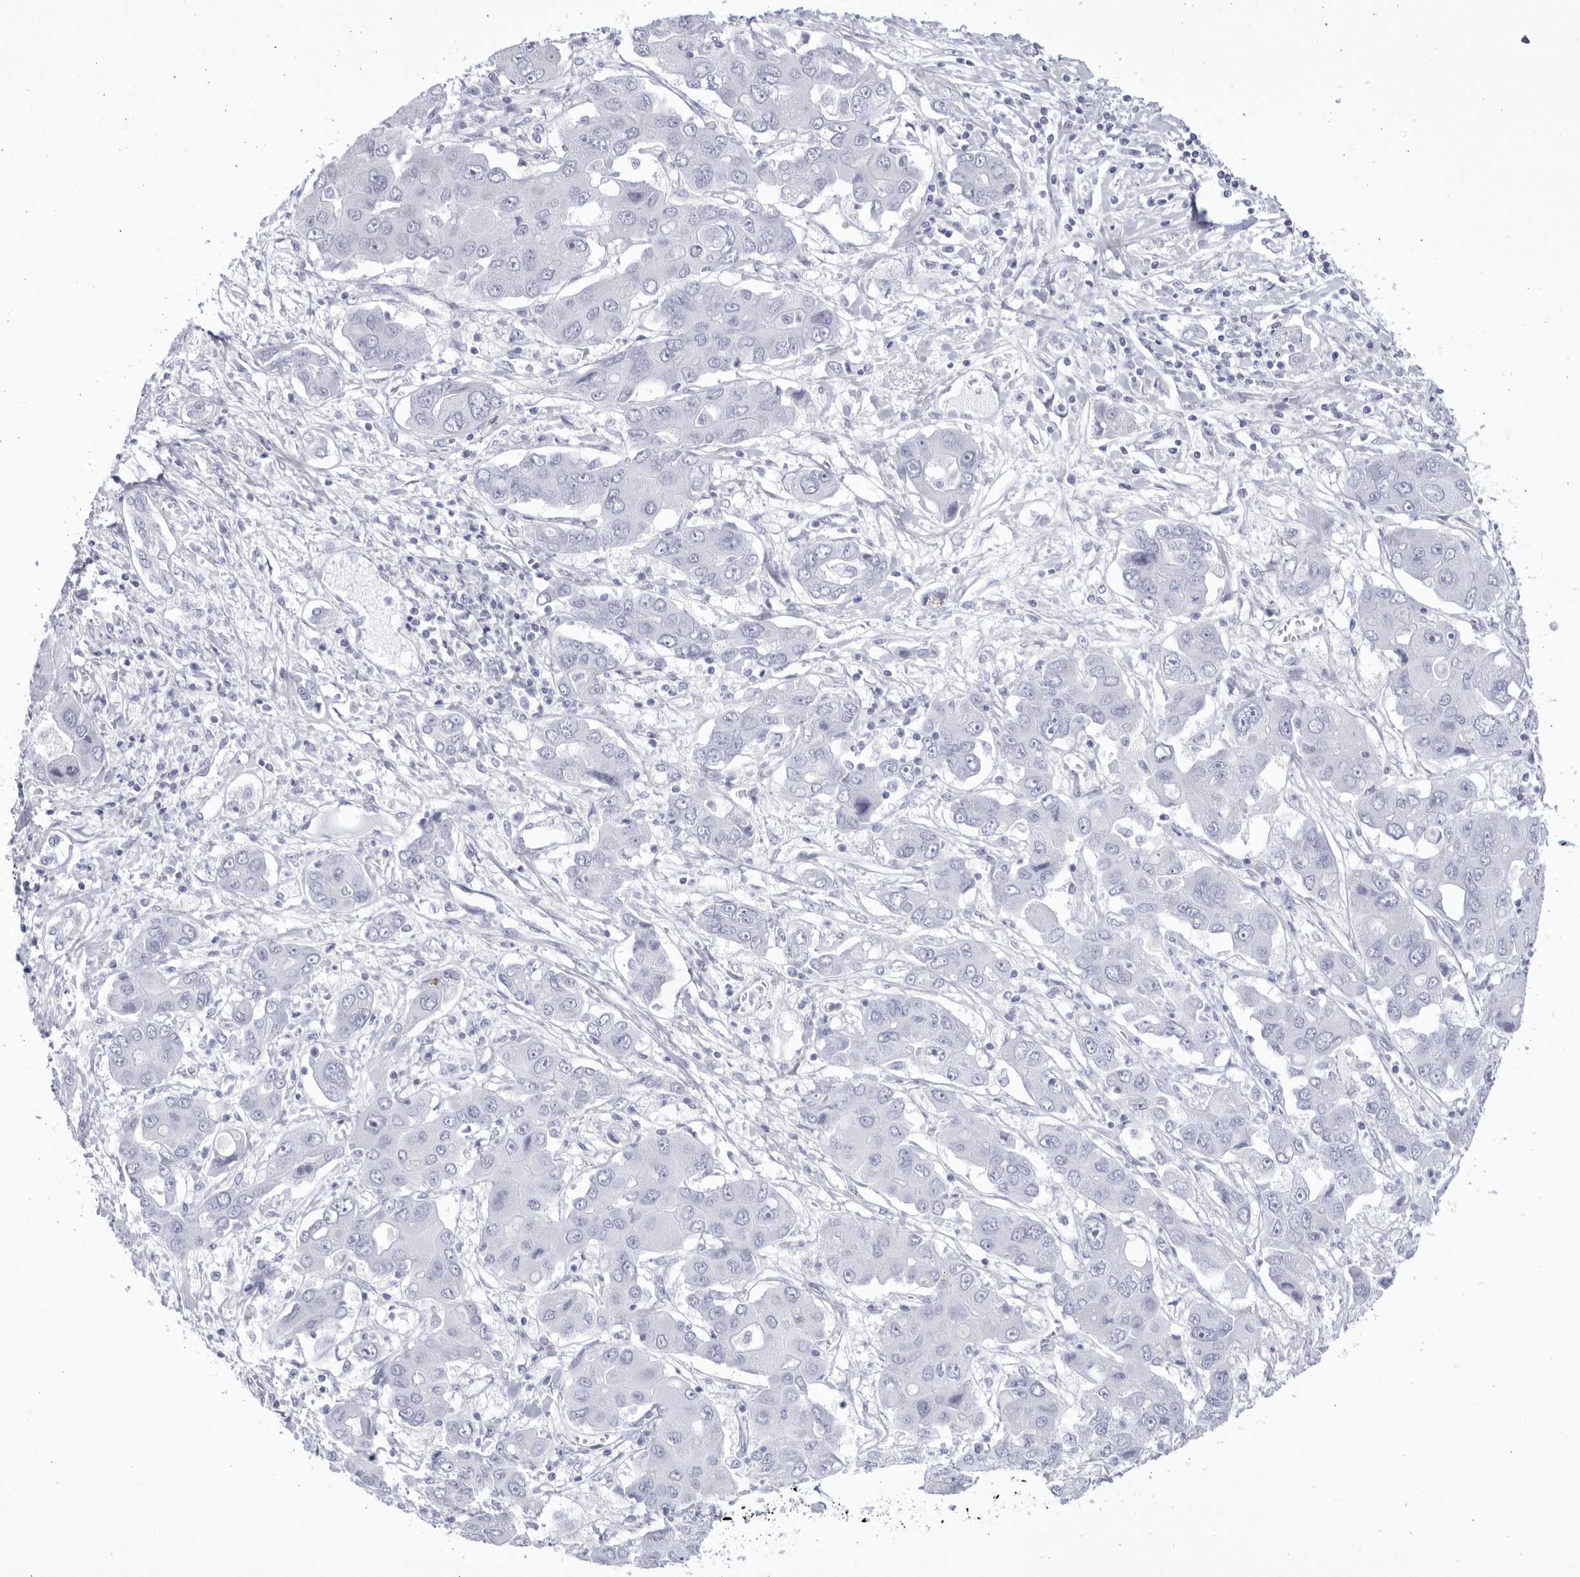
{"staining": {"intensity": "negative", "quantity": "none", "location": "none"}, "tissue": "liver cancer", "cell_type": "Tumor cells", "image_type": "cancer", "snomed": [{"axis": "morphology", "description": "Cholangiocarcinoma"}, {"axis": "topography", "description": "Liver"}], "caption": "Histopathology image shows no significant protein expression in tumor cells of liver cholangiocarcinoma.", "gene": "CCDC181", "patient": {"sex": "male", "age": 67}}